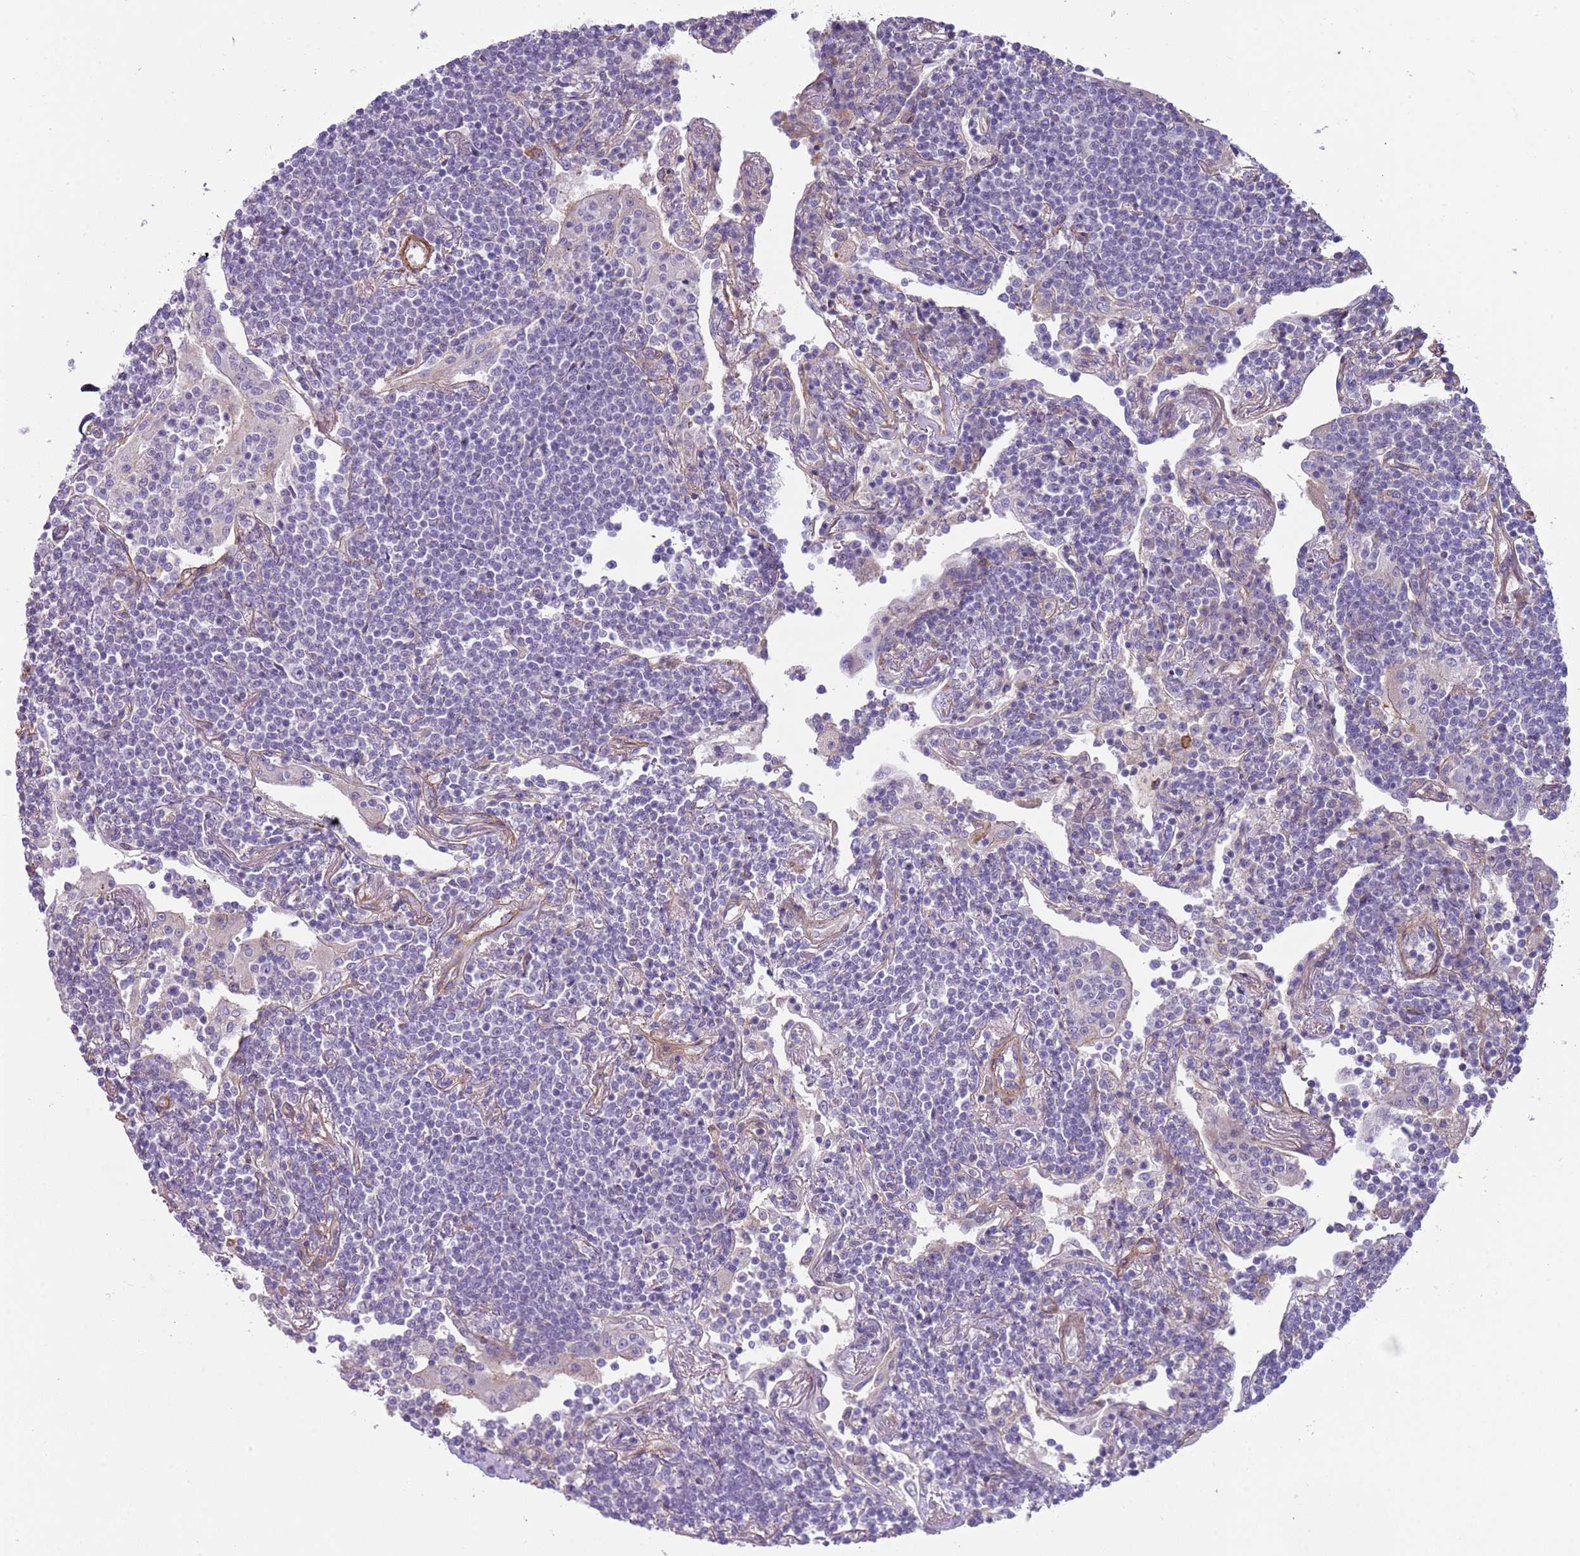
{"staining": {"intensity": "negative", "quantity": "none", "location": "none"}, "tissue": "lymphoma", "cell_type": "Tumor cells", "image_type": "cancer", "snomed": [{"axis": "morphology", "description": "Malignant lymphoma, non-Hodgkin's type, Low grade"}, {"axis": "topography", "description": "Lung"}], "caption": "A high-resolution histopathology image shows immunohistochemistry (IHC) staining of malignant lymphoma, non-Hodgkin's type (low-grade), which shows no significant expression in tumor cells.", "gene": "TINAGL1", "patient": {"sex": "female", "age": 71}}